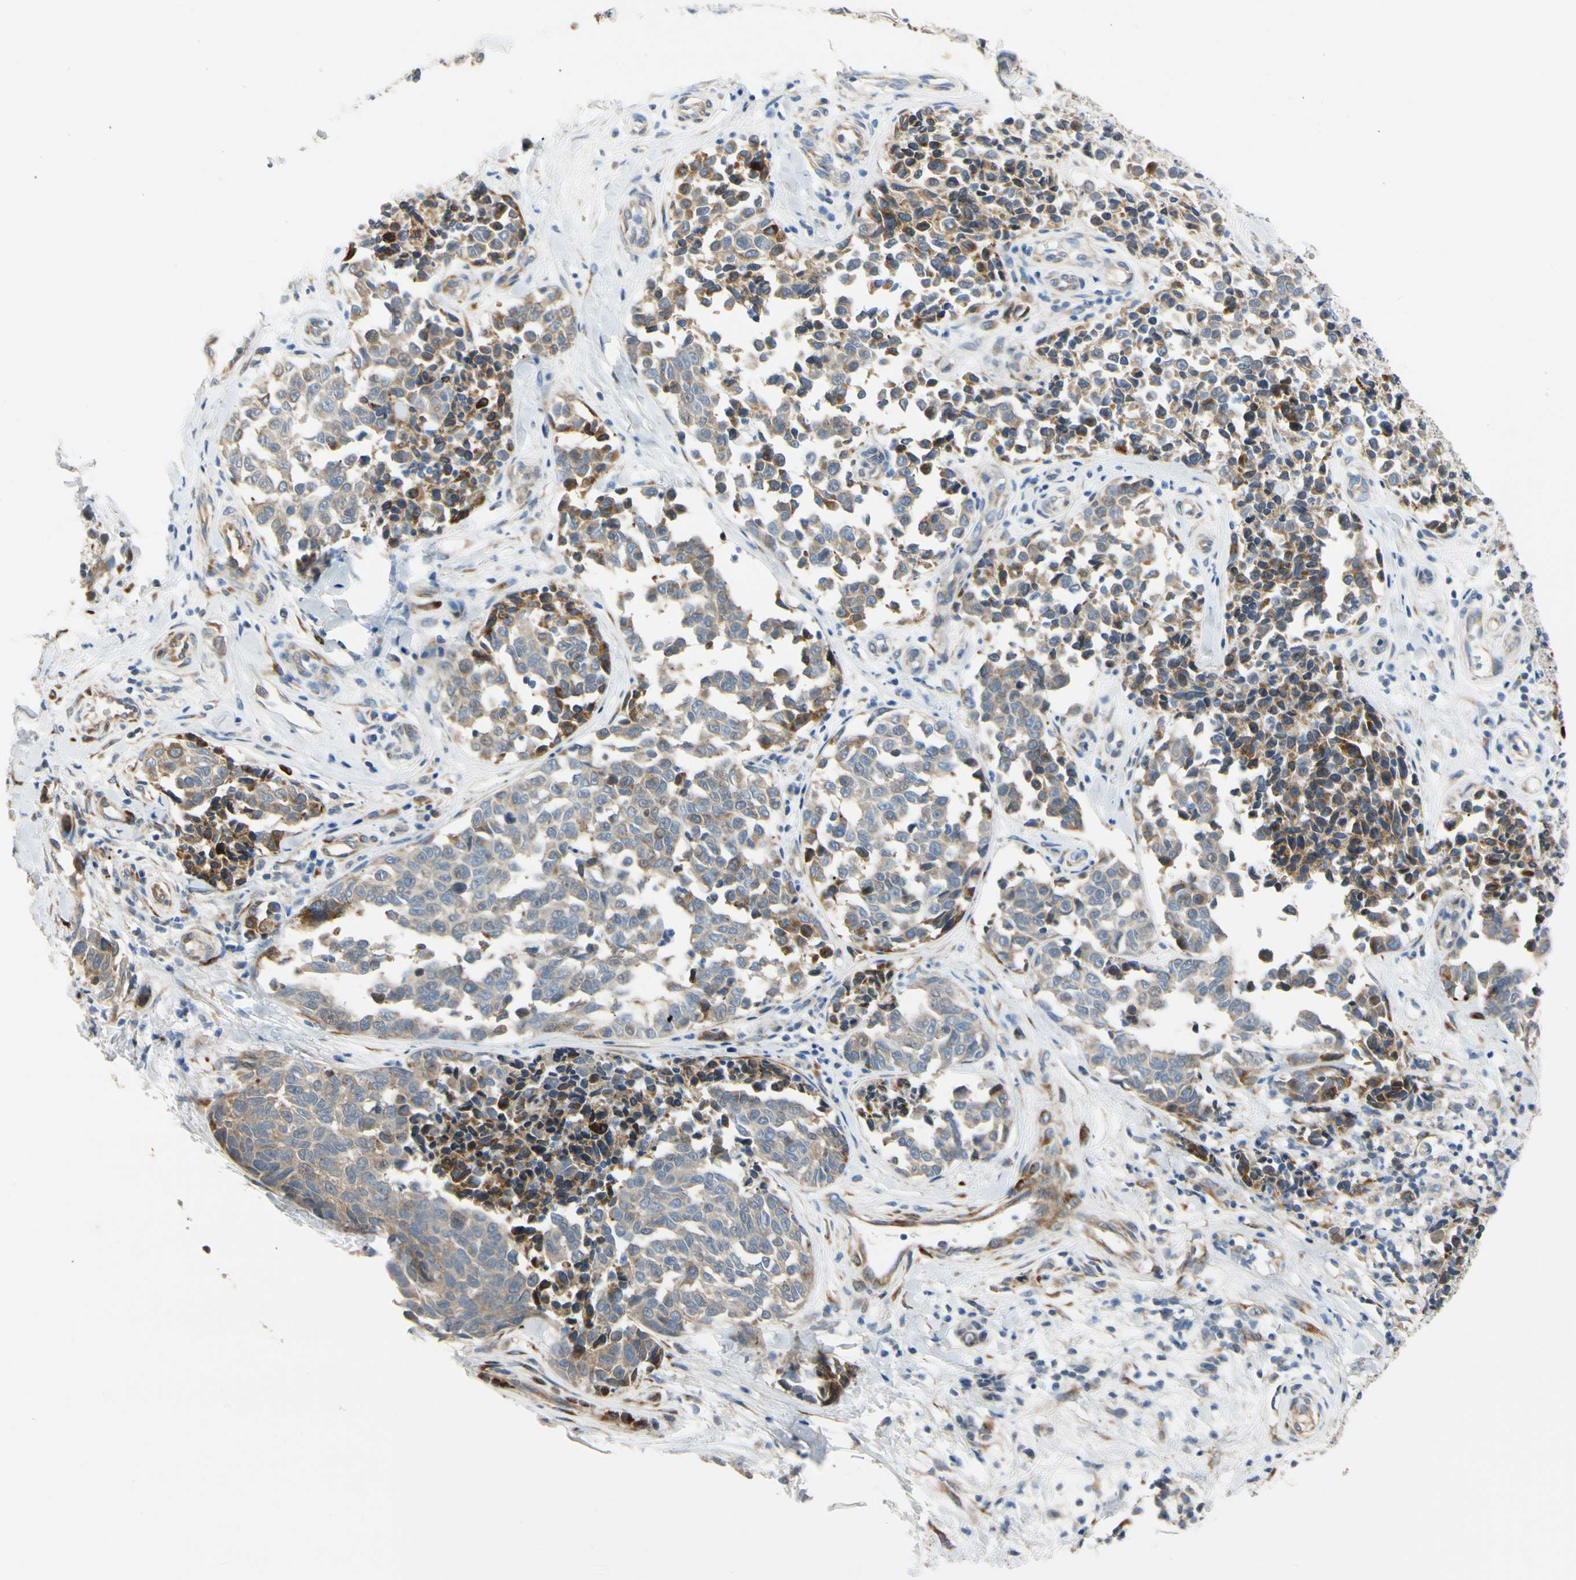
{"staining": {"intensity": "moderate", "quantity": ">75%", "location": "cytoplasmic/membranous"}, "tissue": "melanoma", "cell_type": "Tumor cells", "image_type": "cancer", "snomed": [{"axis": "morphology", "description": "Malignant melanoma, NOS"}, {"axis": "topography", "description": "Skin"}], "caption": "Immunohistochemical staining of malignant melanoma displays medium levels of moderate cytoplasmic/membranous protein expression in about >75% of tumor cells.", "gene": "ZNF236", "patient": {"sex": "female", "age": 64}}